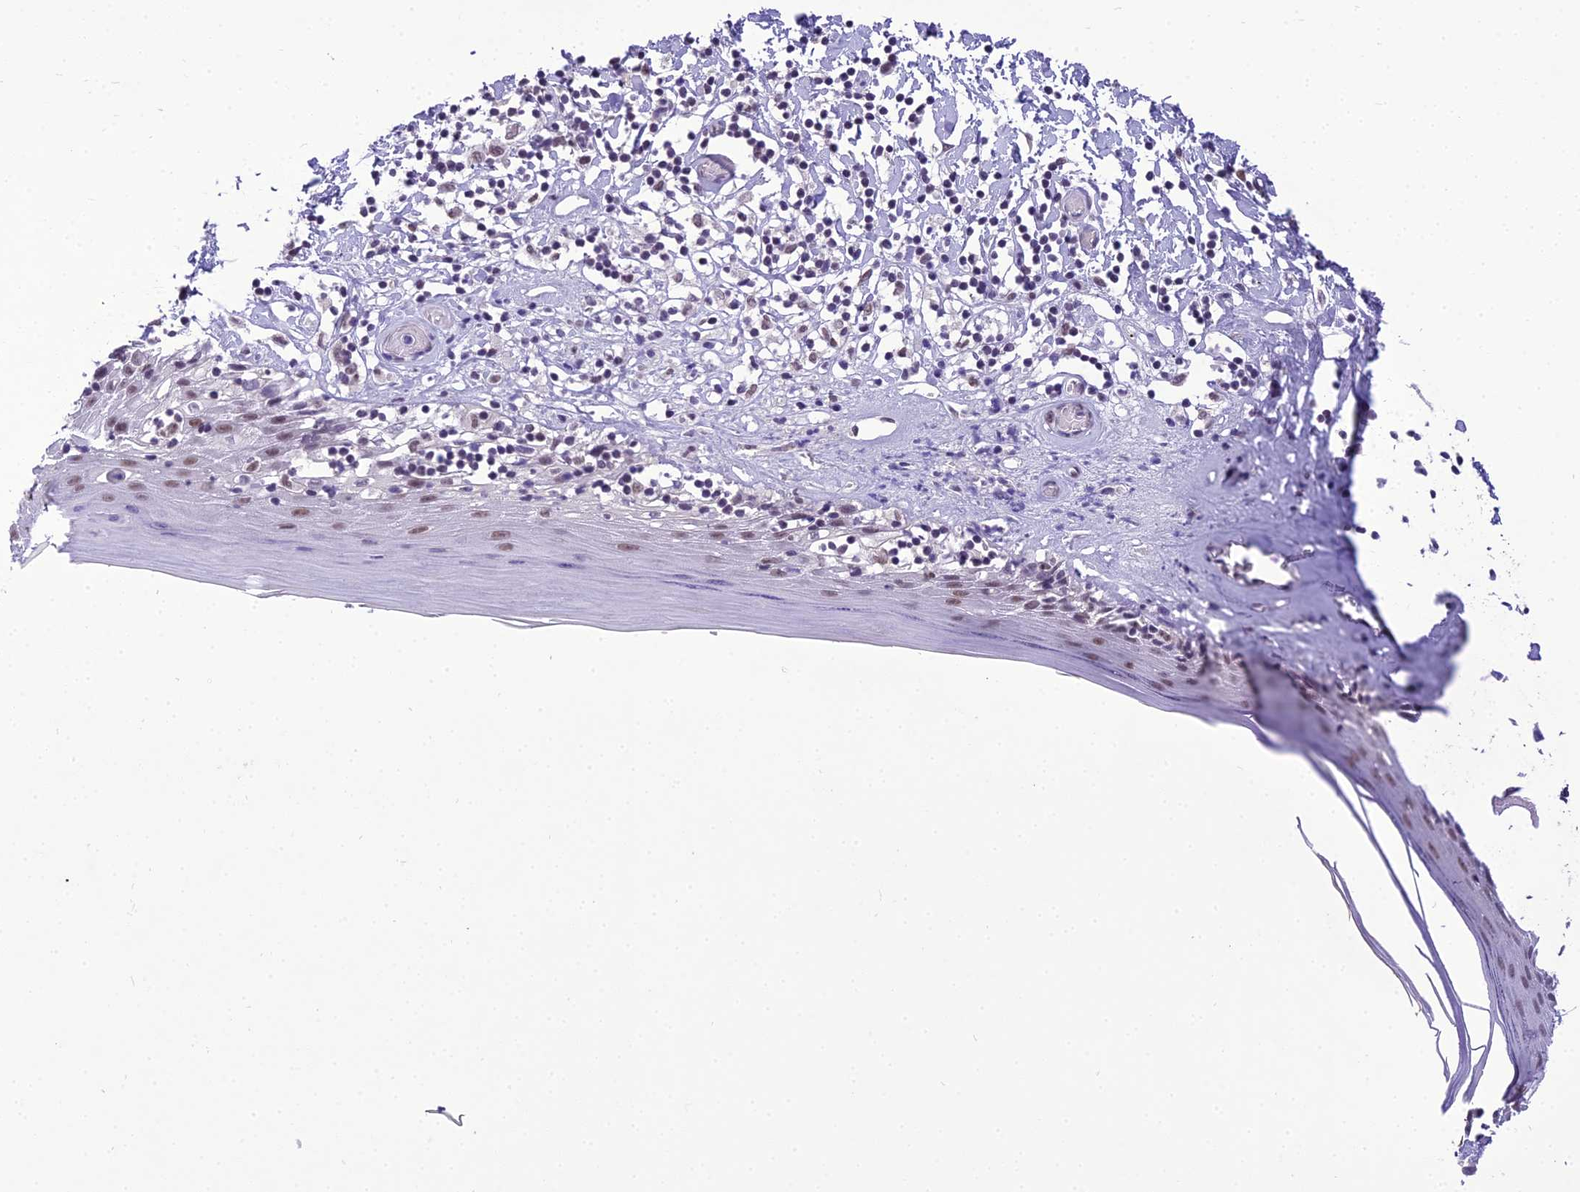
{"staining": {"intensity": "weak", "quantity": ">75%", "location": "nuclear"}, "tissue": "skin", "cell_type": "Epidermal cells", "image_type": "normal", "snomed": [{"axis": "morphology", "description": "Normal tissue, NOS"}, {"axis": "topography", "description": "Adipose tissue"}, {"axis": "topography", "description": "Vascular tissue"}, {"axis": "topography", "description": "Vulva"}, {"axis": "topography", "description": "Peripheral nerve tissue"}], "caption": "Protein expression by IHC reveals weak nuclear positivity in approximately >75% of epidermal cells in normal skin. (DAB (3,3'-diaminobenzidine) = brown stain, brightfield microscopy at high magnification).", "gene": "SH3RF3", "patient": {"sex": "female", "age": 86}}